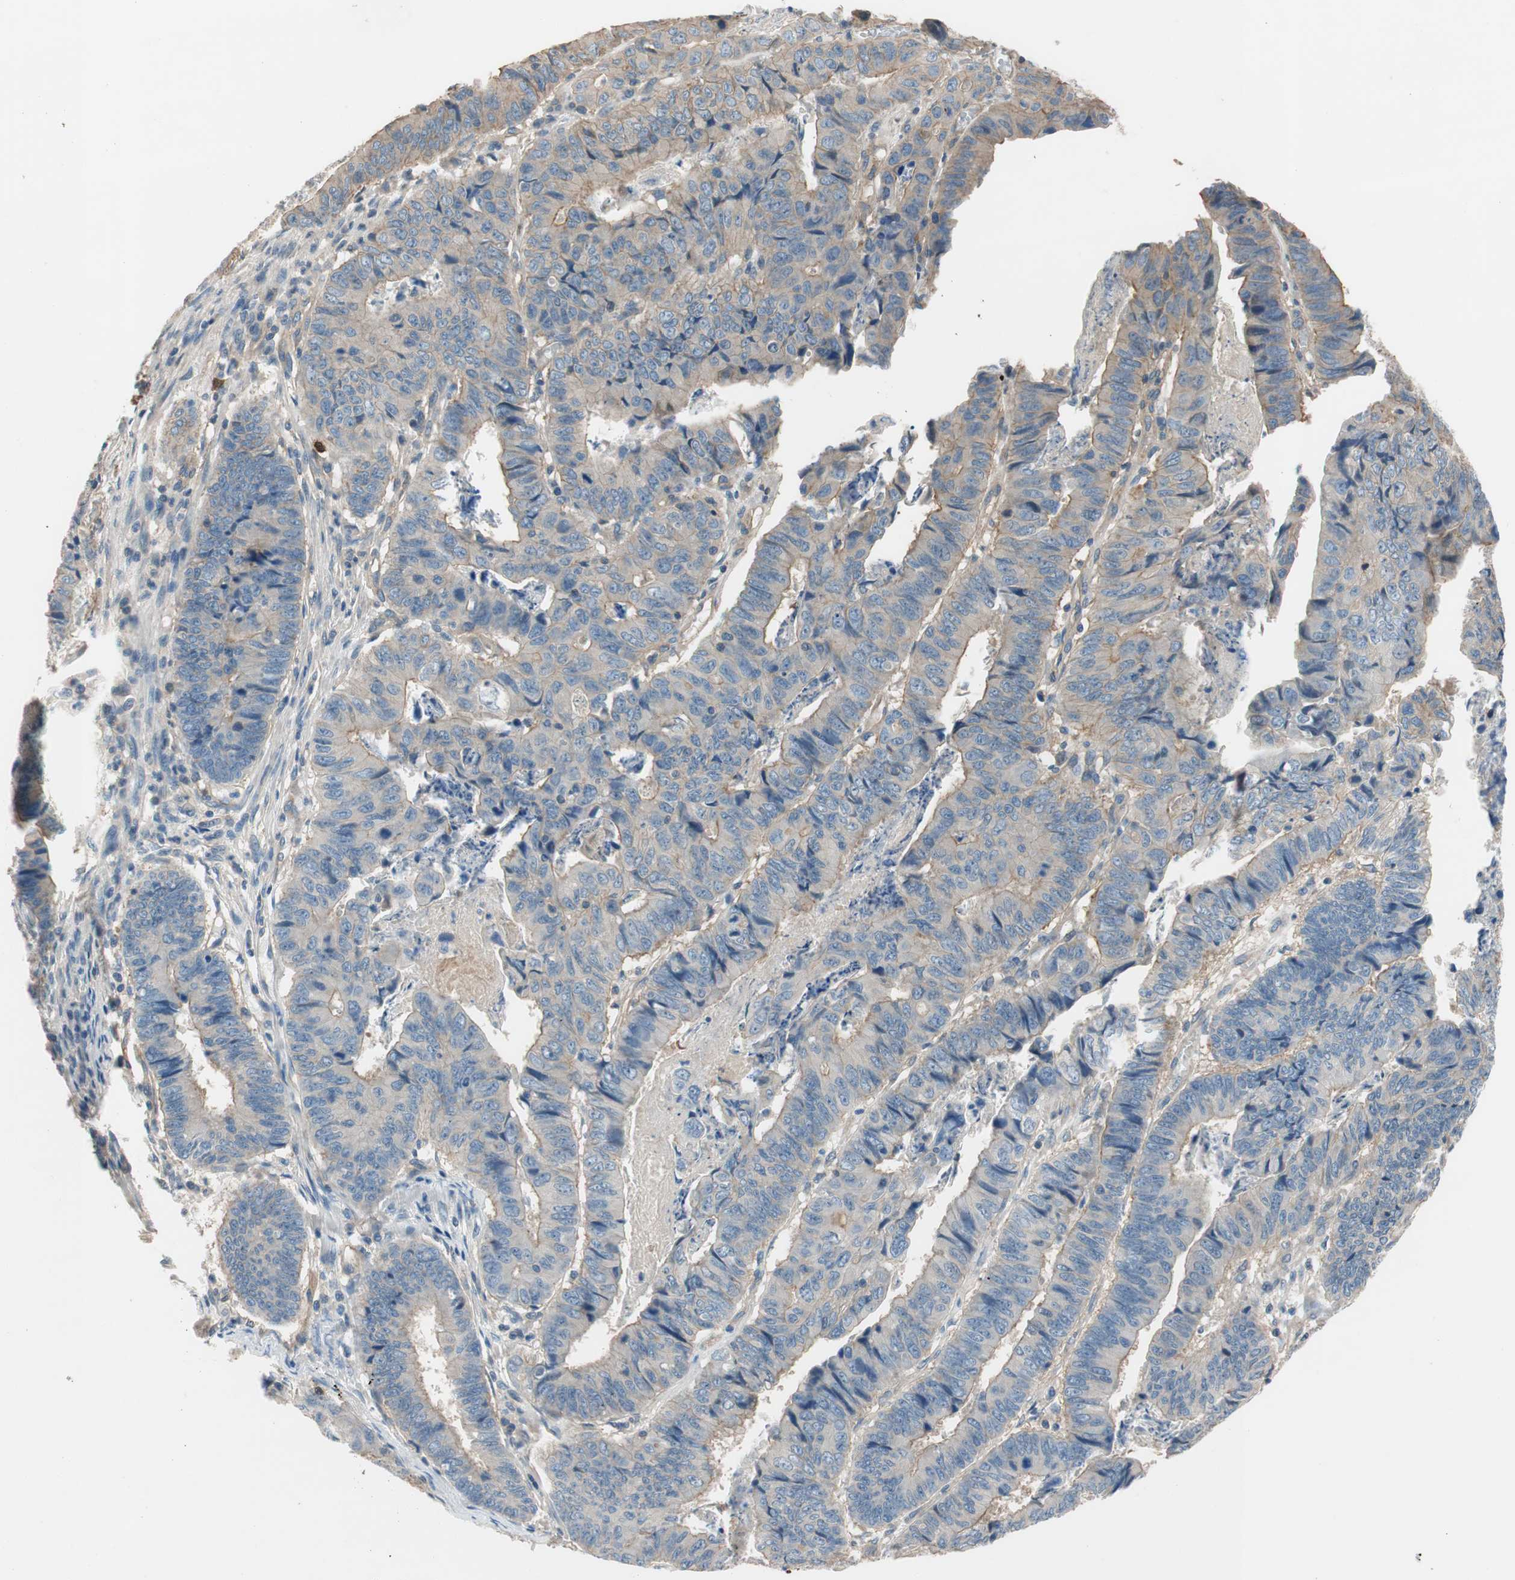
{"staining": {"intensity": "weak", "quantity": ">75%", "location": "cytoplasmic/membranous"}, "tissue": "stomach cancer", "cell_type": "Tumor cells", "image_type": "cancer", "snomed": [{"axis": "morphology", "description": "Adenocarcinoma, NOS"}, {"axis": "topography", "description": "Stomach, lower"}], "caption": "Human adenocarcinoma (stomach) stained with a brown dye displays weak cytoplasmic/membranous positive expression in about >75% of tumor cells.", "gene": "CALML3", "patient": {"sex": "male", "age": 77}}